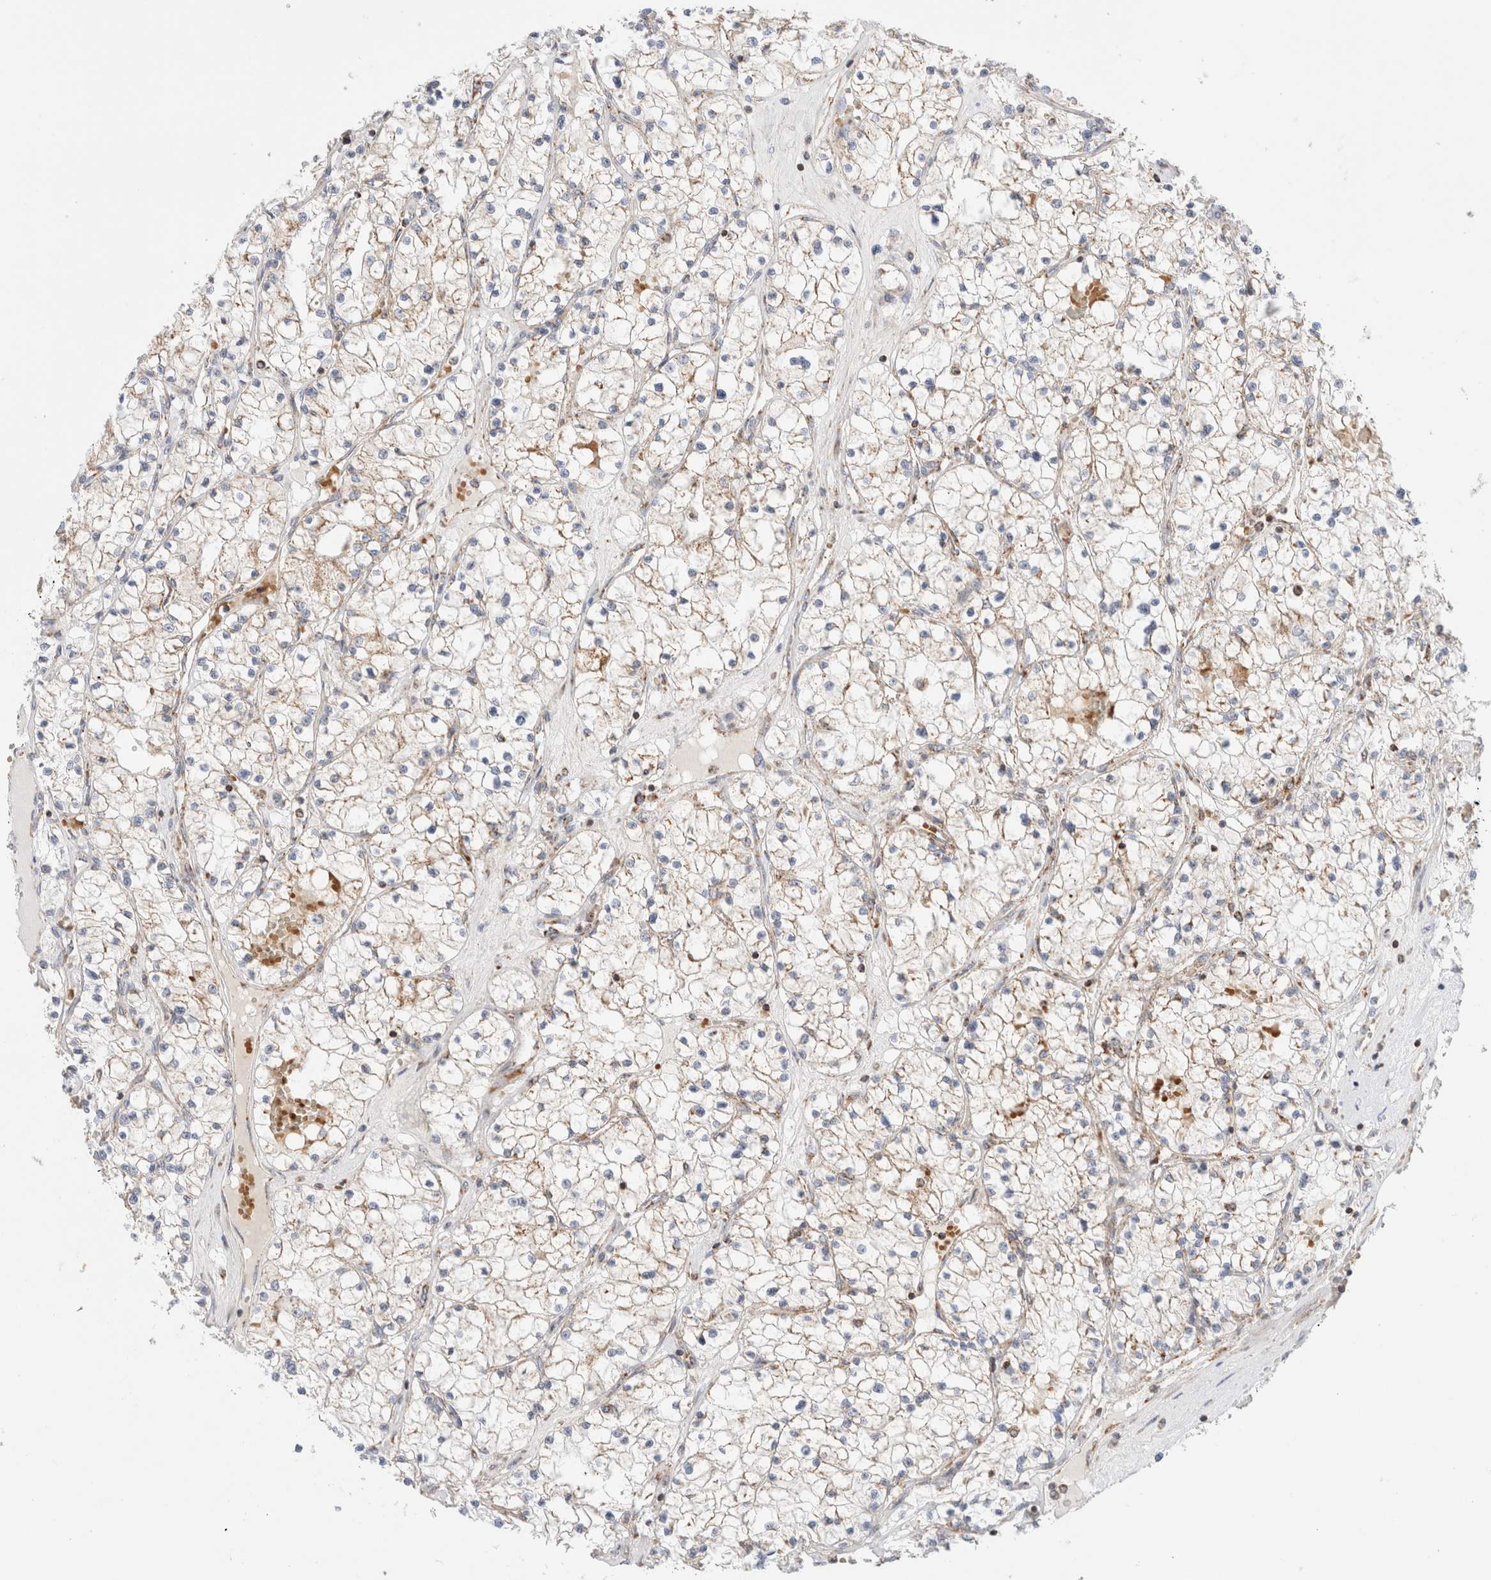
{"staining": {"intensity": "weak", "quantity": "<25%", "location": "cytoplasmic/membranous"}, "tissue": "renal cancer", "cell_type": "Tumor cells", "image_type": "cancer", "snomed": [{"axis": "morphology", "description": "Normal tissue, NOS"}, {"axis": "morphology", "description": "Adenocarcinoma, NOS"}, {"axis": "topography", "description": "Kidney"}], "caption": "IHC of renal cancer (adenocarcinoma) shows no expression in tumor cells.", "gene": "TMPPE", "patient": {"sex": "male", "age": 68}}